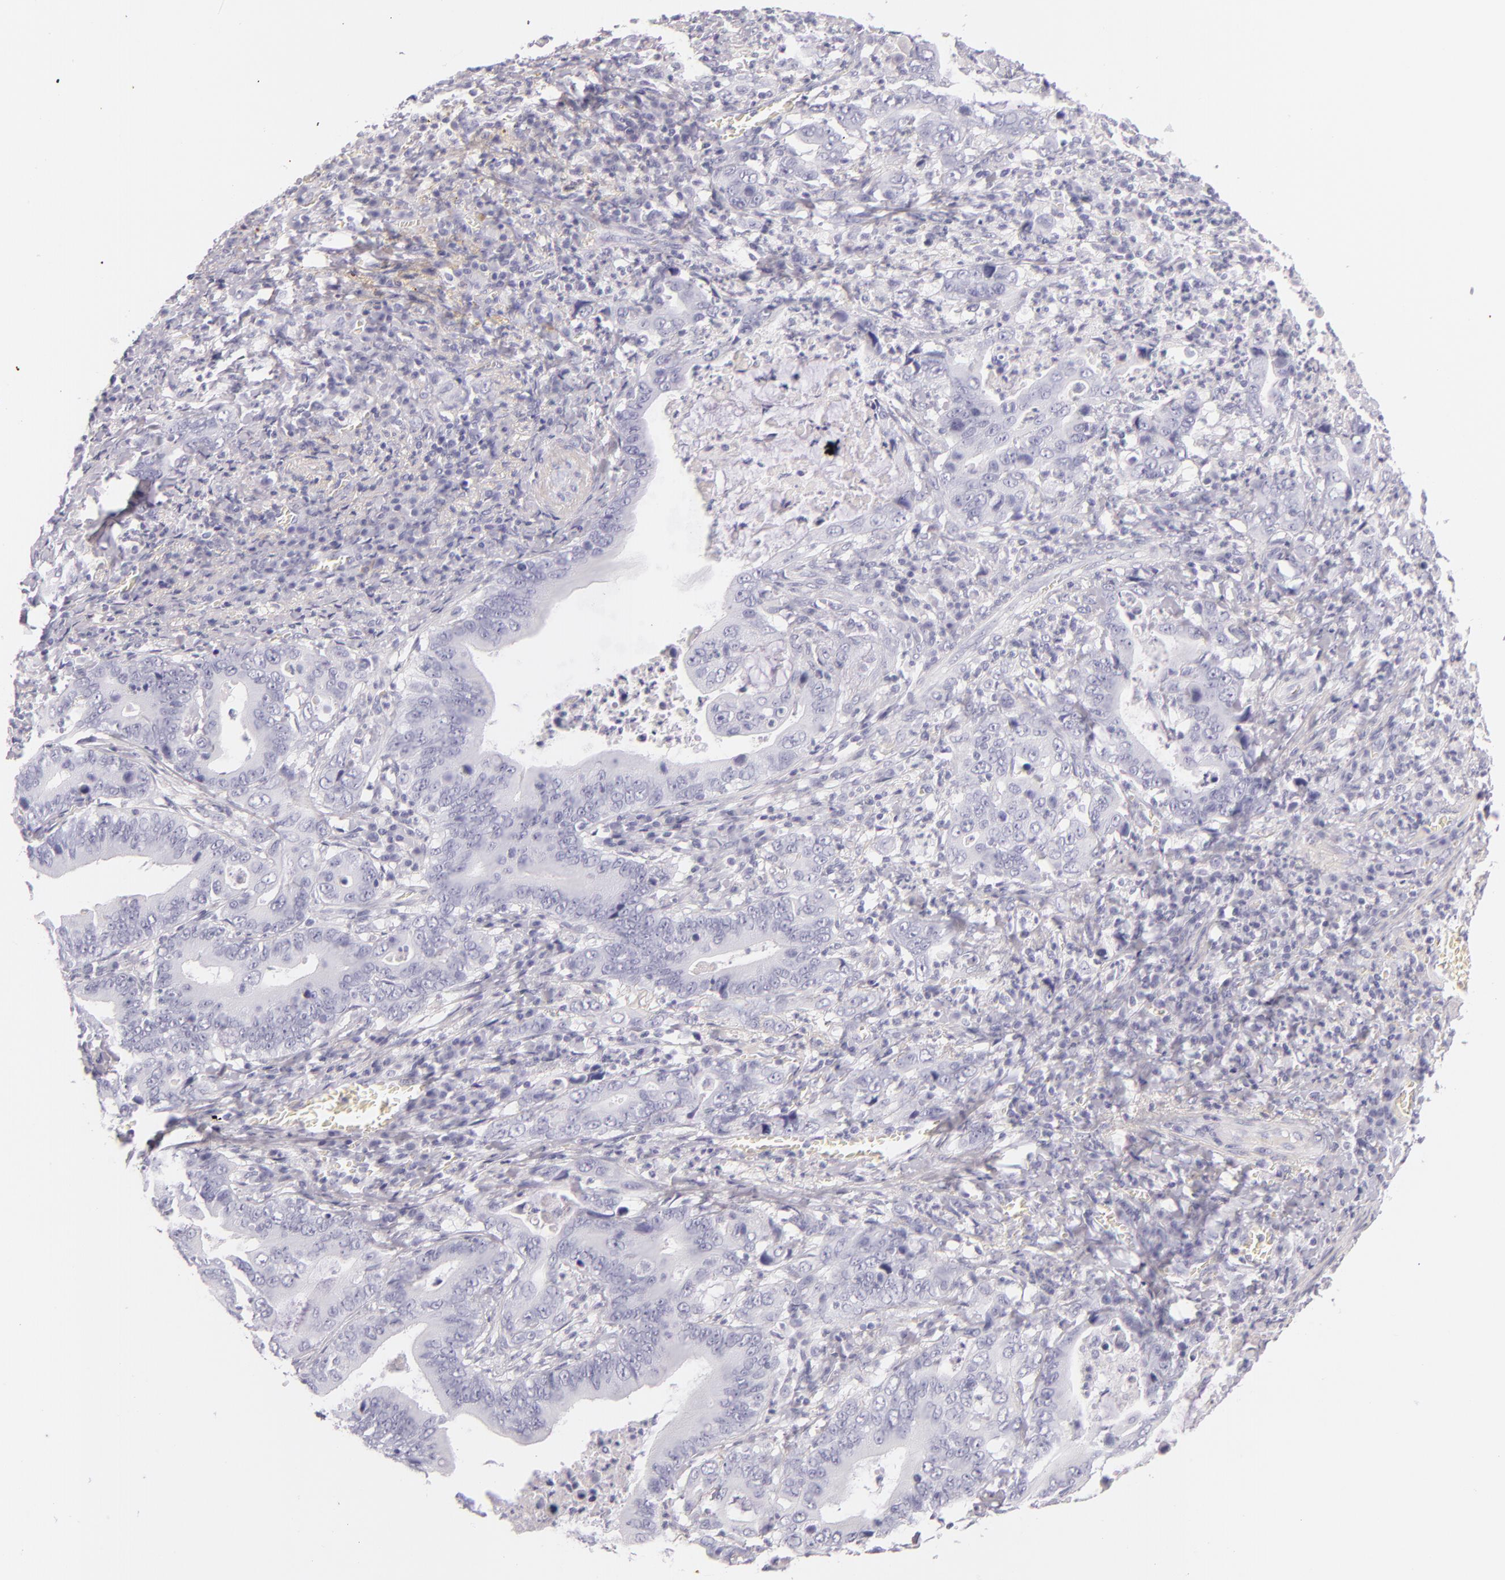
{"staining": {"intensity": "negative", "quantity": "none", "location": "none"}, "tissue": "stomach cancer", "cell_type": "Tumor cells", "image_type": "cancer", "snomed": [{"axis": "morphology", "description": "Adenocarcinoma, NOS"}, {"axis": "topography", "description": "Stomach, upper"}], "caption": "Stomach adenocarcinoma was stained to show a protein in brown. There is no significant staining in tumor cells. (DAB (3,3'-diaminobenzidine) immunohistochemistry visualized using brightfield microscopy, high magnification).", "gene": "INA", "patient": {"sex": "male", "age": 63}}